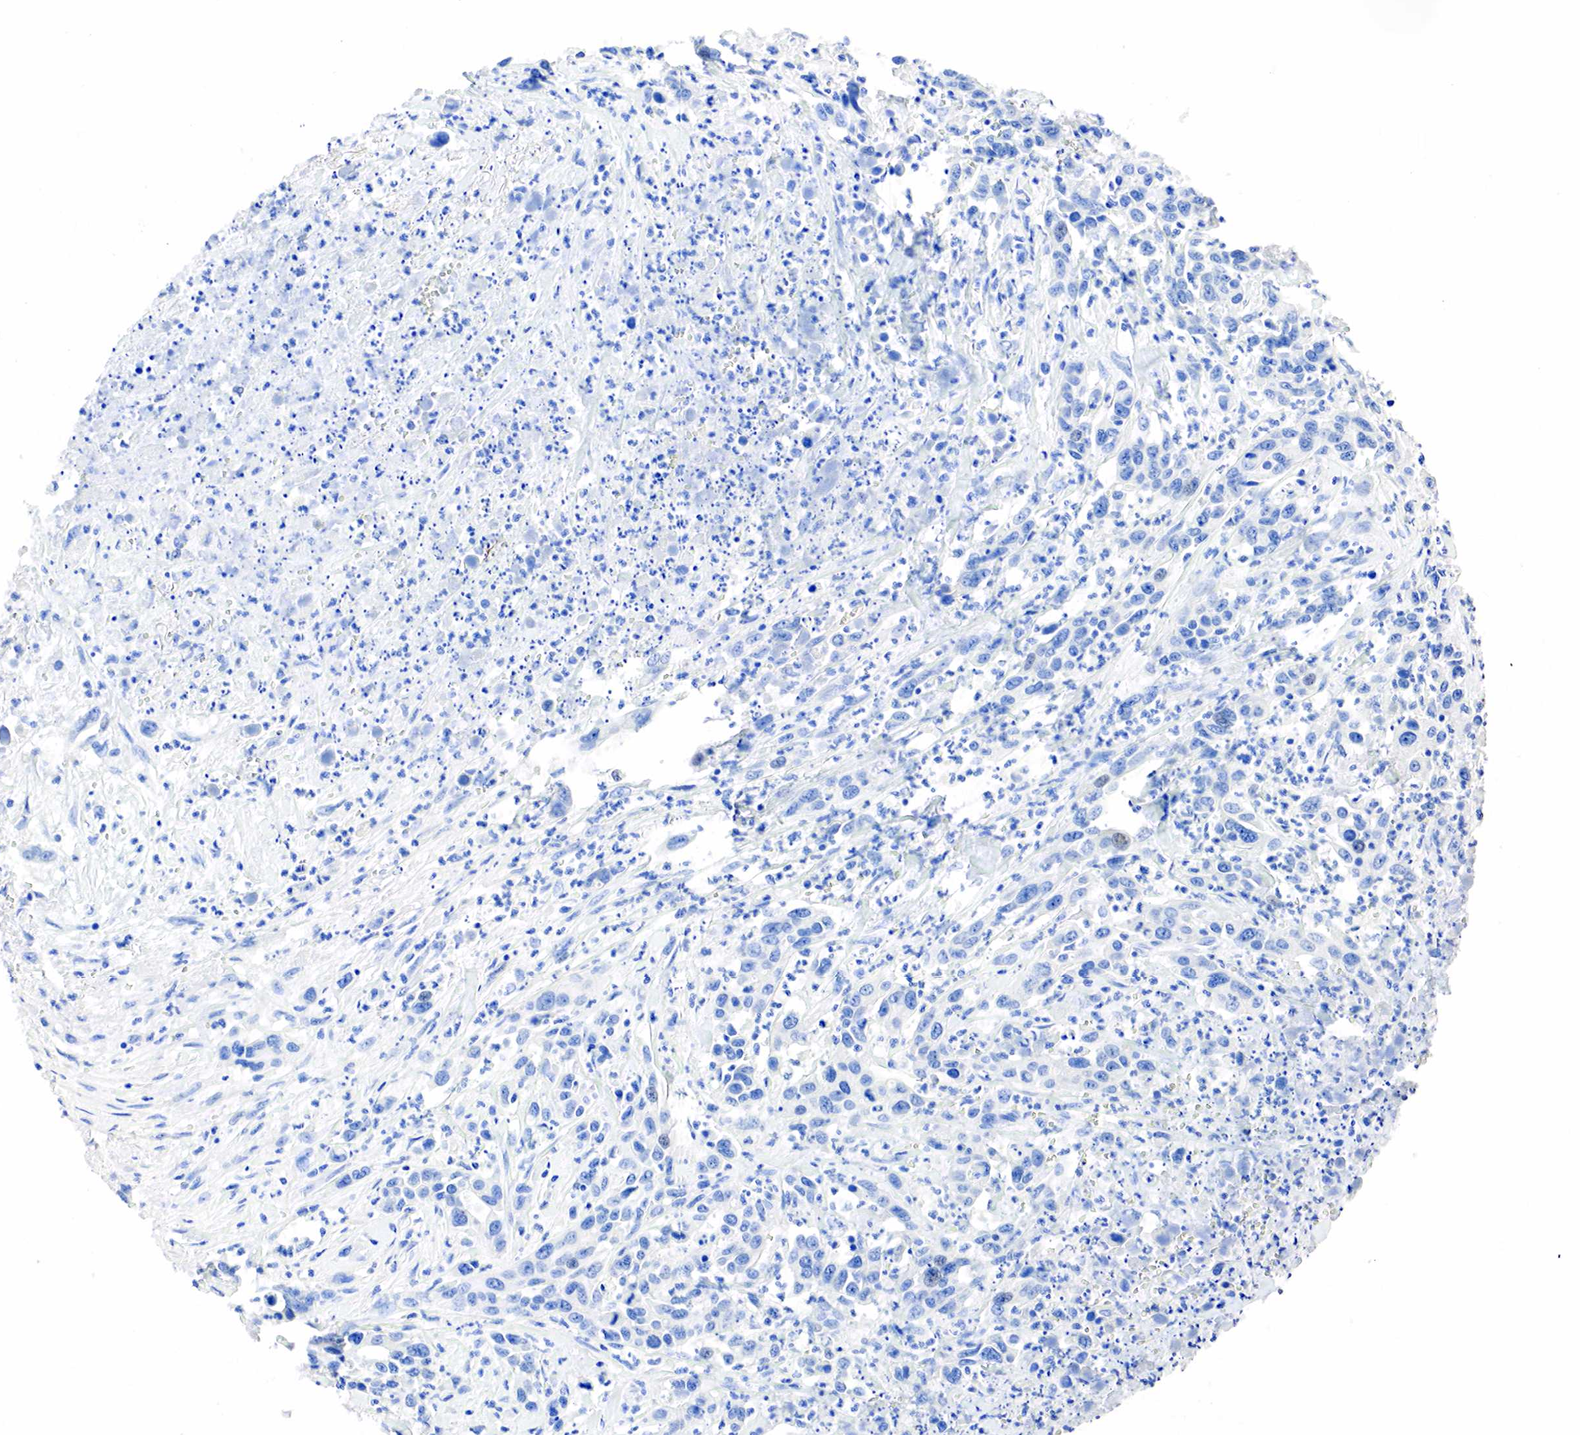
{"staining": {"intensity": "negative", "quantity": "none", "location": "none"}, "tissue": "urothelial cancer", "cell_type": "Tumor cells", "image_type": "cancer", "snomed": [{"axis": "morphology", "description": "Urothelial carcinoma, High grade"}, {"axis": "topography", "description": "Urinary bladder"}], "caption": "An image of urothelial cancer stained for a protein shows no brown staining in tumor cells.", "gene": "SST", "patient": {"sex": "male", "age": 86}}